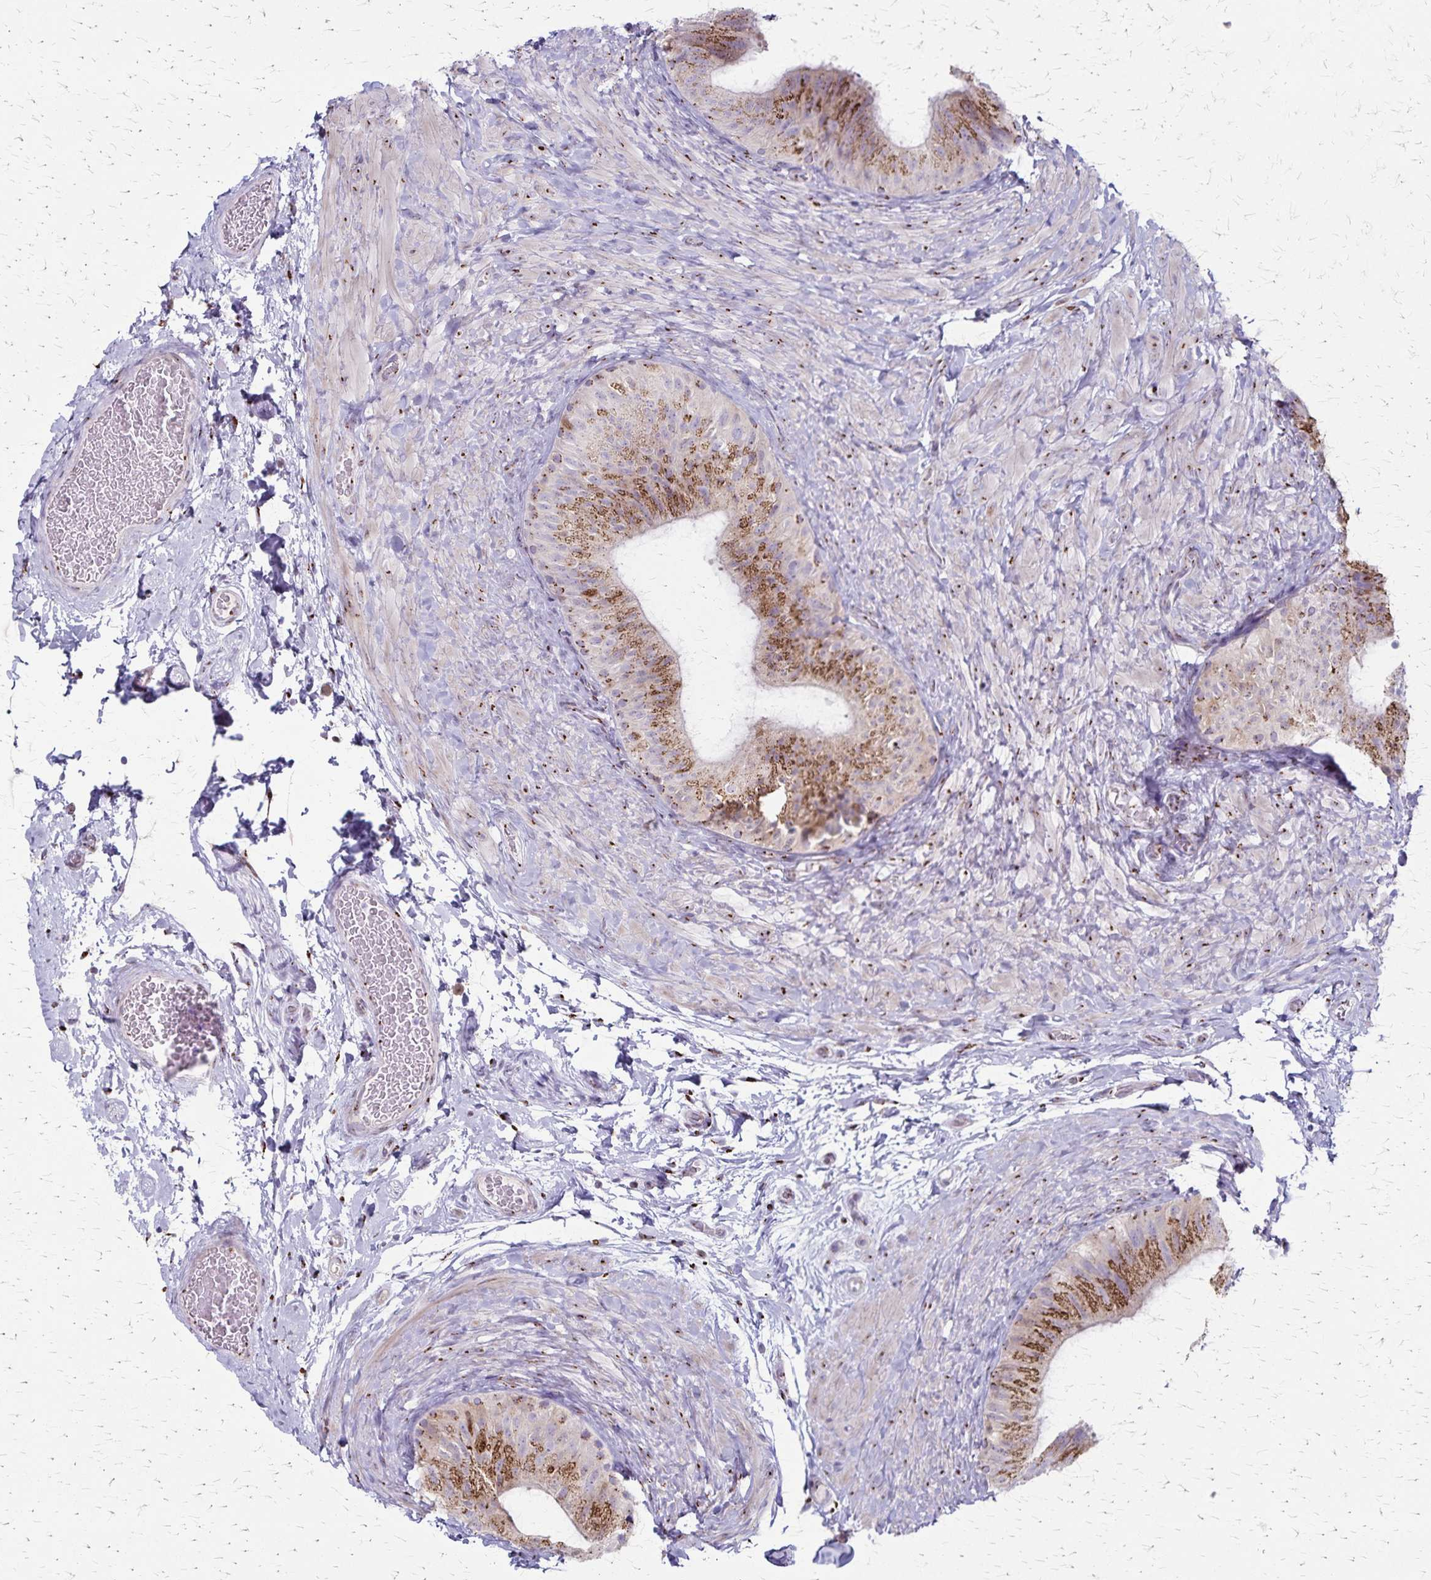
{"staining": {"intensity": "moderate", "quantity": ">75%", "location": "cytoplasmic/membranous"}, "tissue": "epididymis", "cell_type": "Glandular cells", "image_type": "normal", "snomed": [{"axis": "morphology", "description": "Normal tissue, NOS"}, {"axis": "topography", "description": "Epididymis, spermatic cord, NOS"}, {"axis": "topography", "description": "Epididymis"}], "caption": "Moderate cytoplasmic/membranous expression is seen in approximately >75% of glandular cells in unremarkable epididymis.", "gene": "MCFD2", "patient": {"sex": "male", "age": 31}}